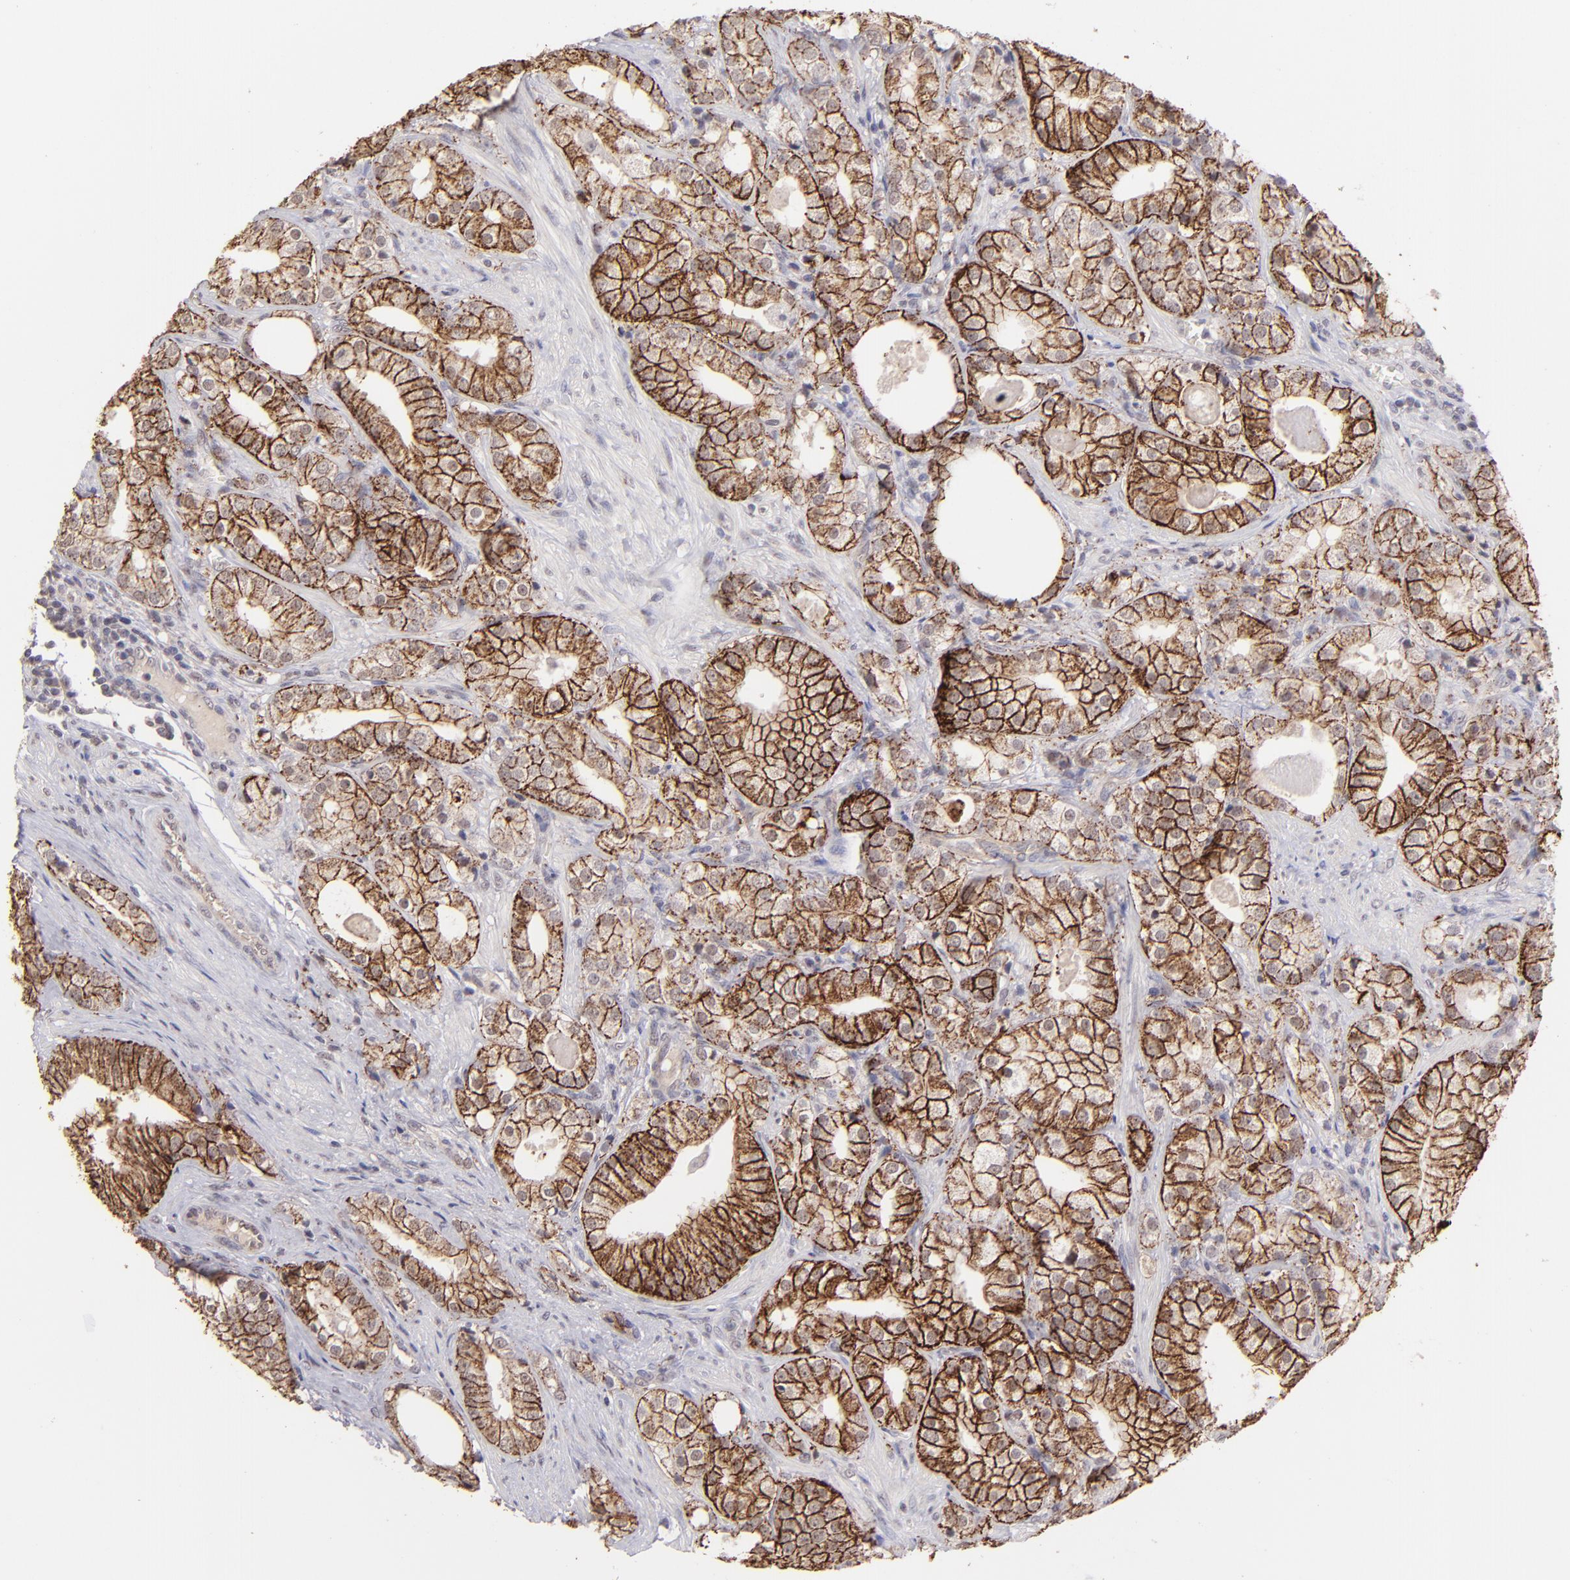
{"staining": {"intensity": "moderate", "quantity": ">75%", "location": "cytoplasmic/membranous"}, "tissue": "prostate cancer", "cell_type": "Tumor cells", "image_type": "cancer", "snomed": [{"axis": "morphology", "description": "Adenocarcinoma, Low grade"}, {"axis": "topography", "description": "Prostate"}], "caption": "This histopathology image displays immunohistochemistry (IHC) staining of human prostate cancer (low-grade adenocarcinoma), with medium moderate cytoplasmic/membranous positivity in about >75% of tumor cells.", "gene": "CLDN1", "patient": {"sex": "male", "age": 69}}